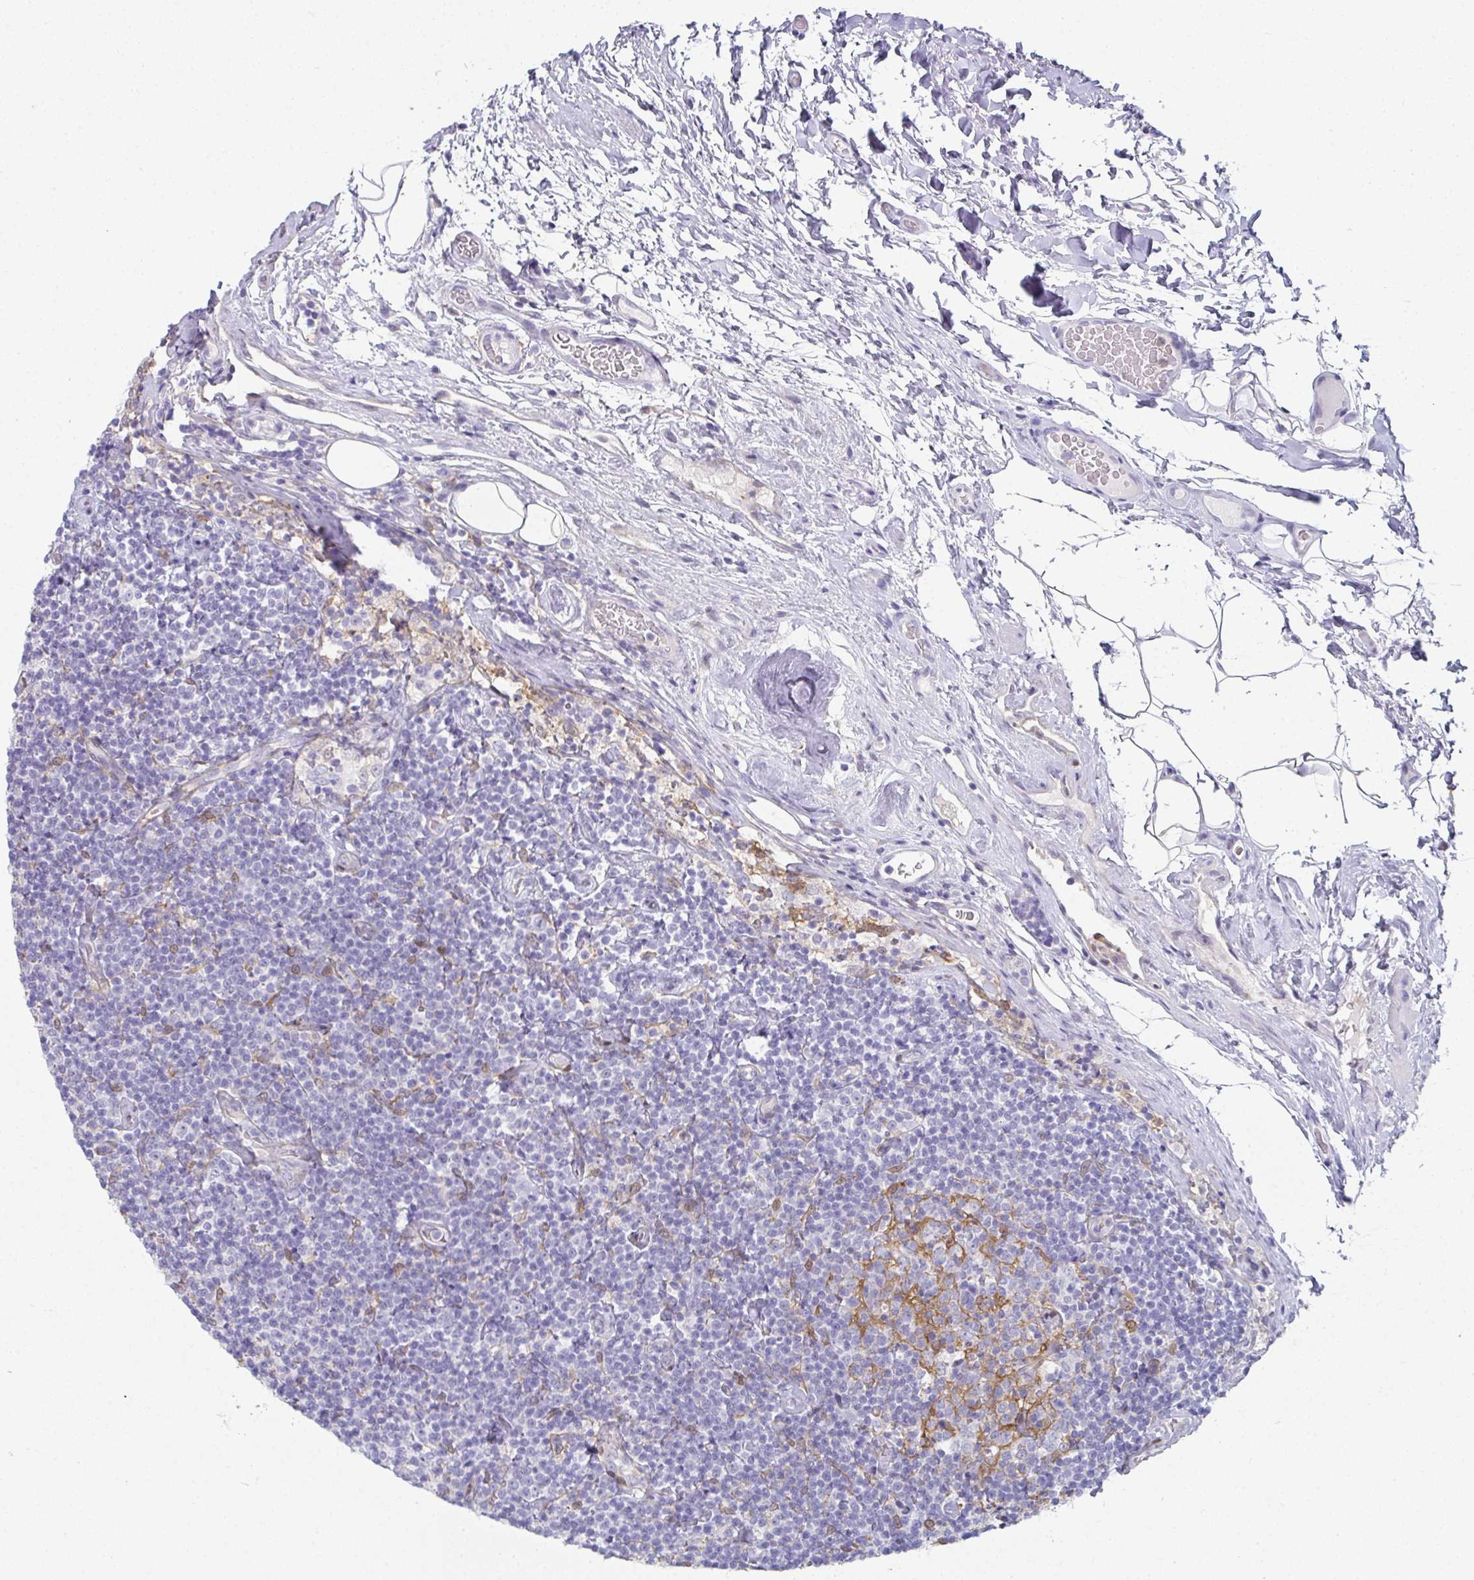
{"staining": {"intensity": "negative", "quantity": "none", "location": "none"}, "tissue": "lymphoma", "cell_type": "Tumor cells", "image_type": "cancer", "snomed": [{"axis": "morphology", "description": "Malignant lymphoma, non-Hodgkin's type, Low grade"}, {"axis": "topography", "description": "Lymph node"}], "caption": "Tumor cells show no significant protein expression in malignant lymphoma, non-Hodgkin's type (low-grade).", "gene": "RBP1", "patient": {"sex": "male", "age": 81}}